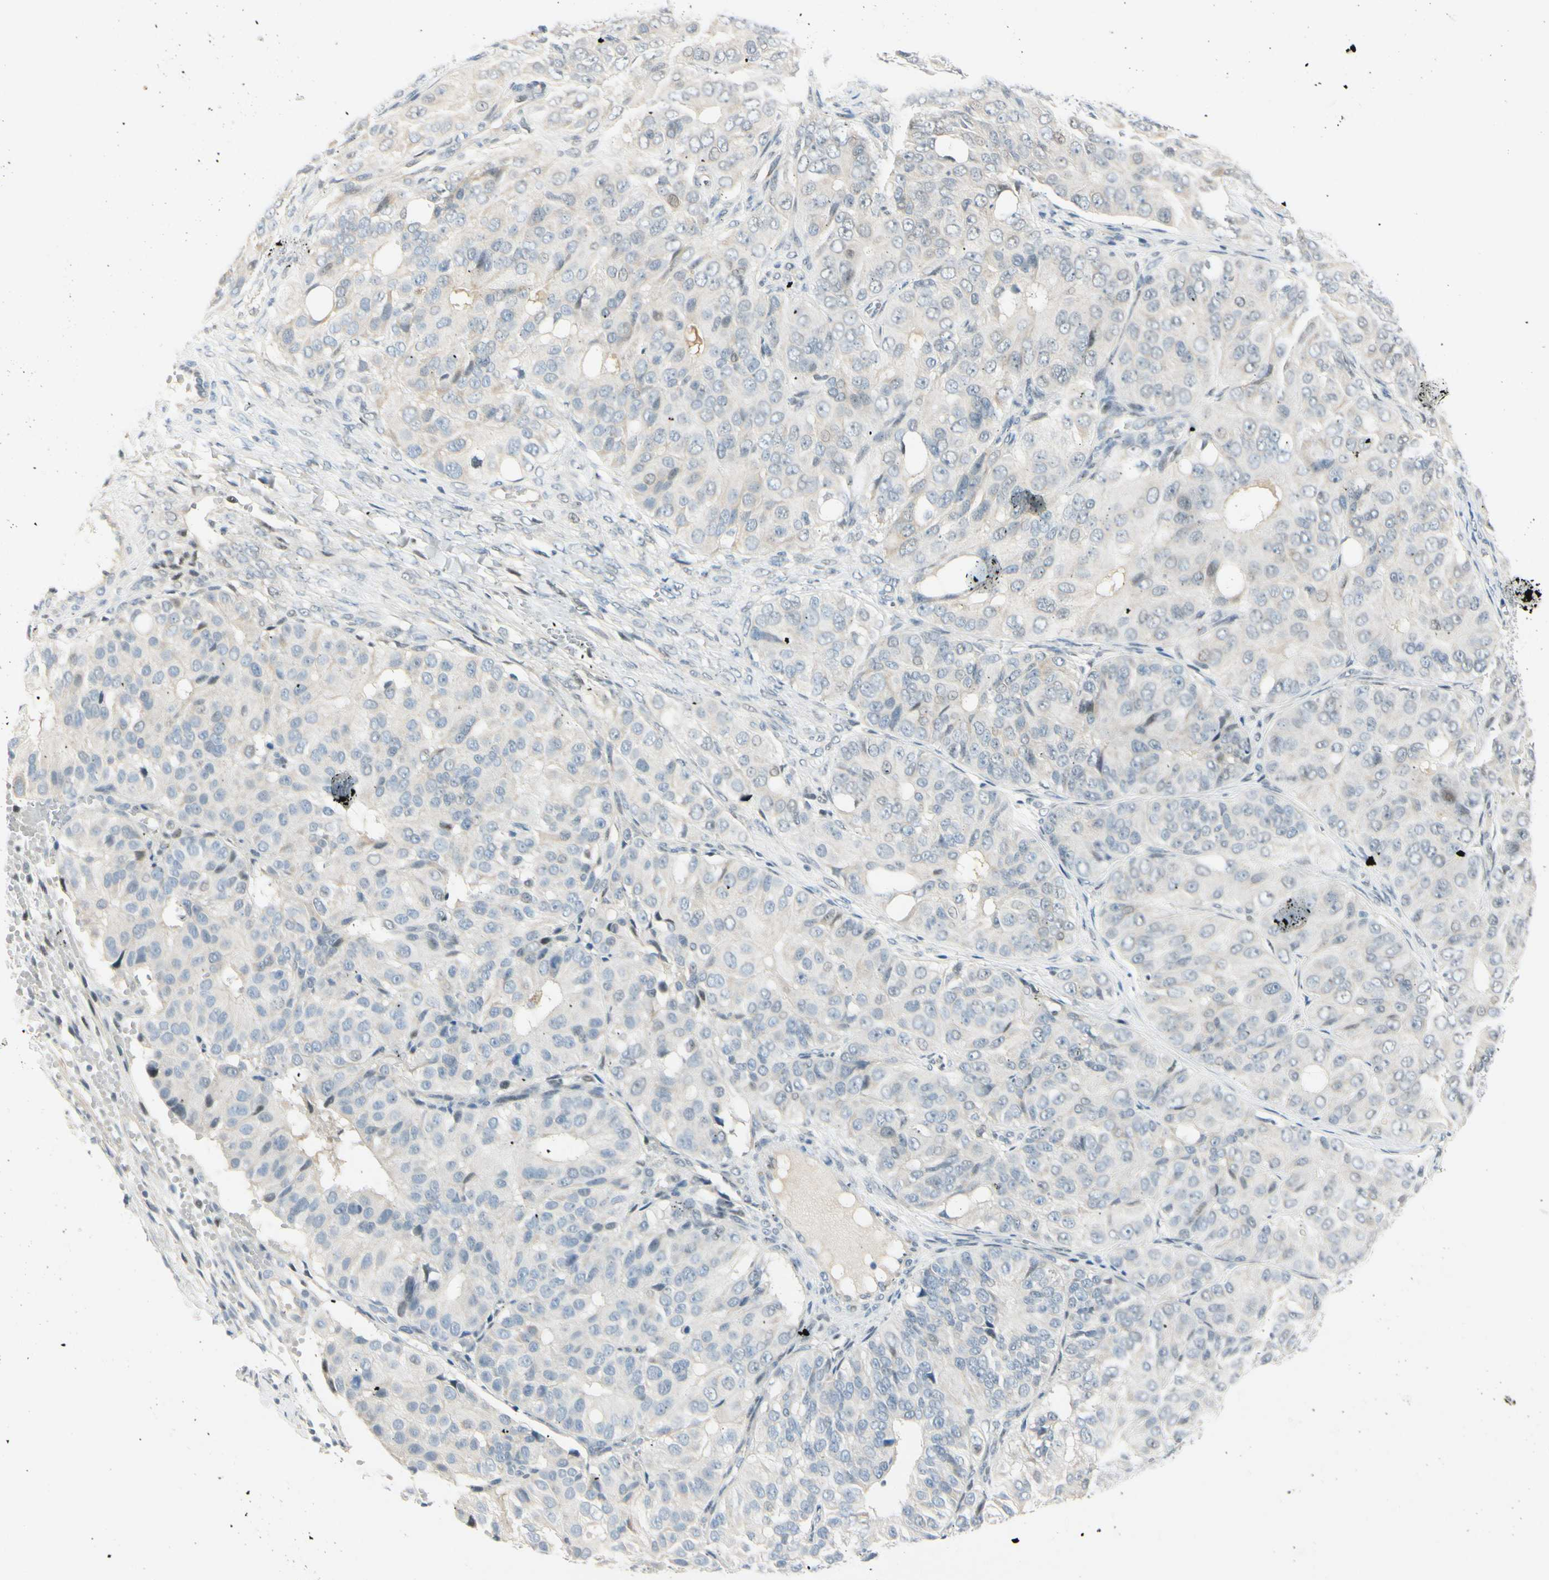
{"staining": {"intensity": "negative", "quantity": "none", "location": "none"}, "tissue": "ovarian cancer", "cell_type": "Tumor cells", "image_type": "cancer", "snomed": [{"axis": "morphology", "description": "Carcinoma, endometroid"}, {"axis": "topography", "description": "Ovary"}], "caption": "This is an IHC image of human ovarian endometroid carcinoma. There is no expression in tumor cells.", "gene": "B4GALNT1", "patient": {"sex": "female", "age": 51}}